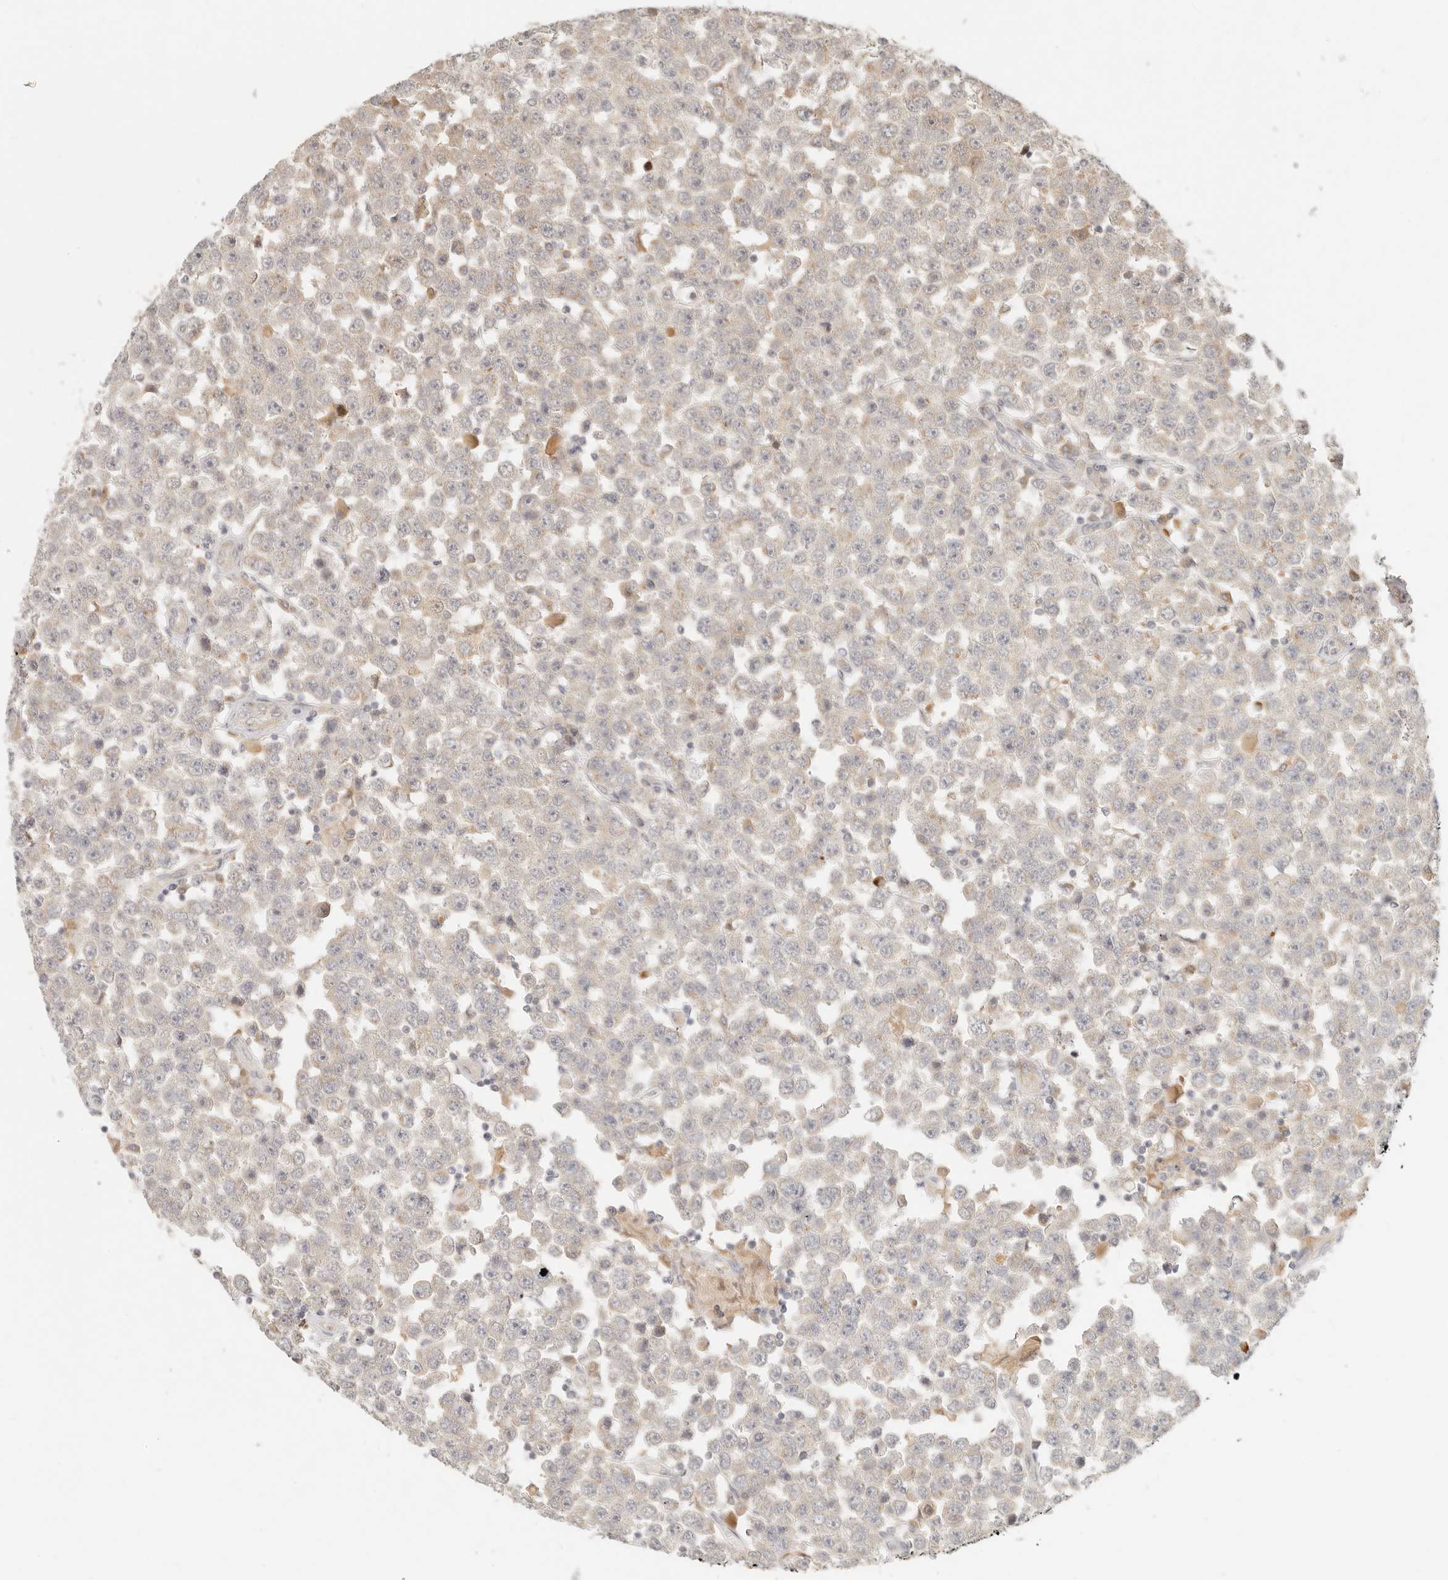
{"staining": {"intensity": "weak", "quantity": "25%-75%", "location": "cytoplasmic/membranous"}, "tissue": "testis cancer", "cell_type": "Tumor cells", "image_type": "cancer", "snomed": [{"axis": "morphology", "description": "Seminoma, NOS"}, {"axis": "topography", "description": "Testis"}], "caption": "A photomicrograph of human testis cancer stained for a protein shows weak cytoplasmic/membranous brown staining in tumor cells.", "gene": "INTS11", "patient": {"sex": "male", "age": 28}}